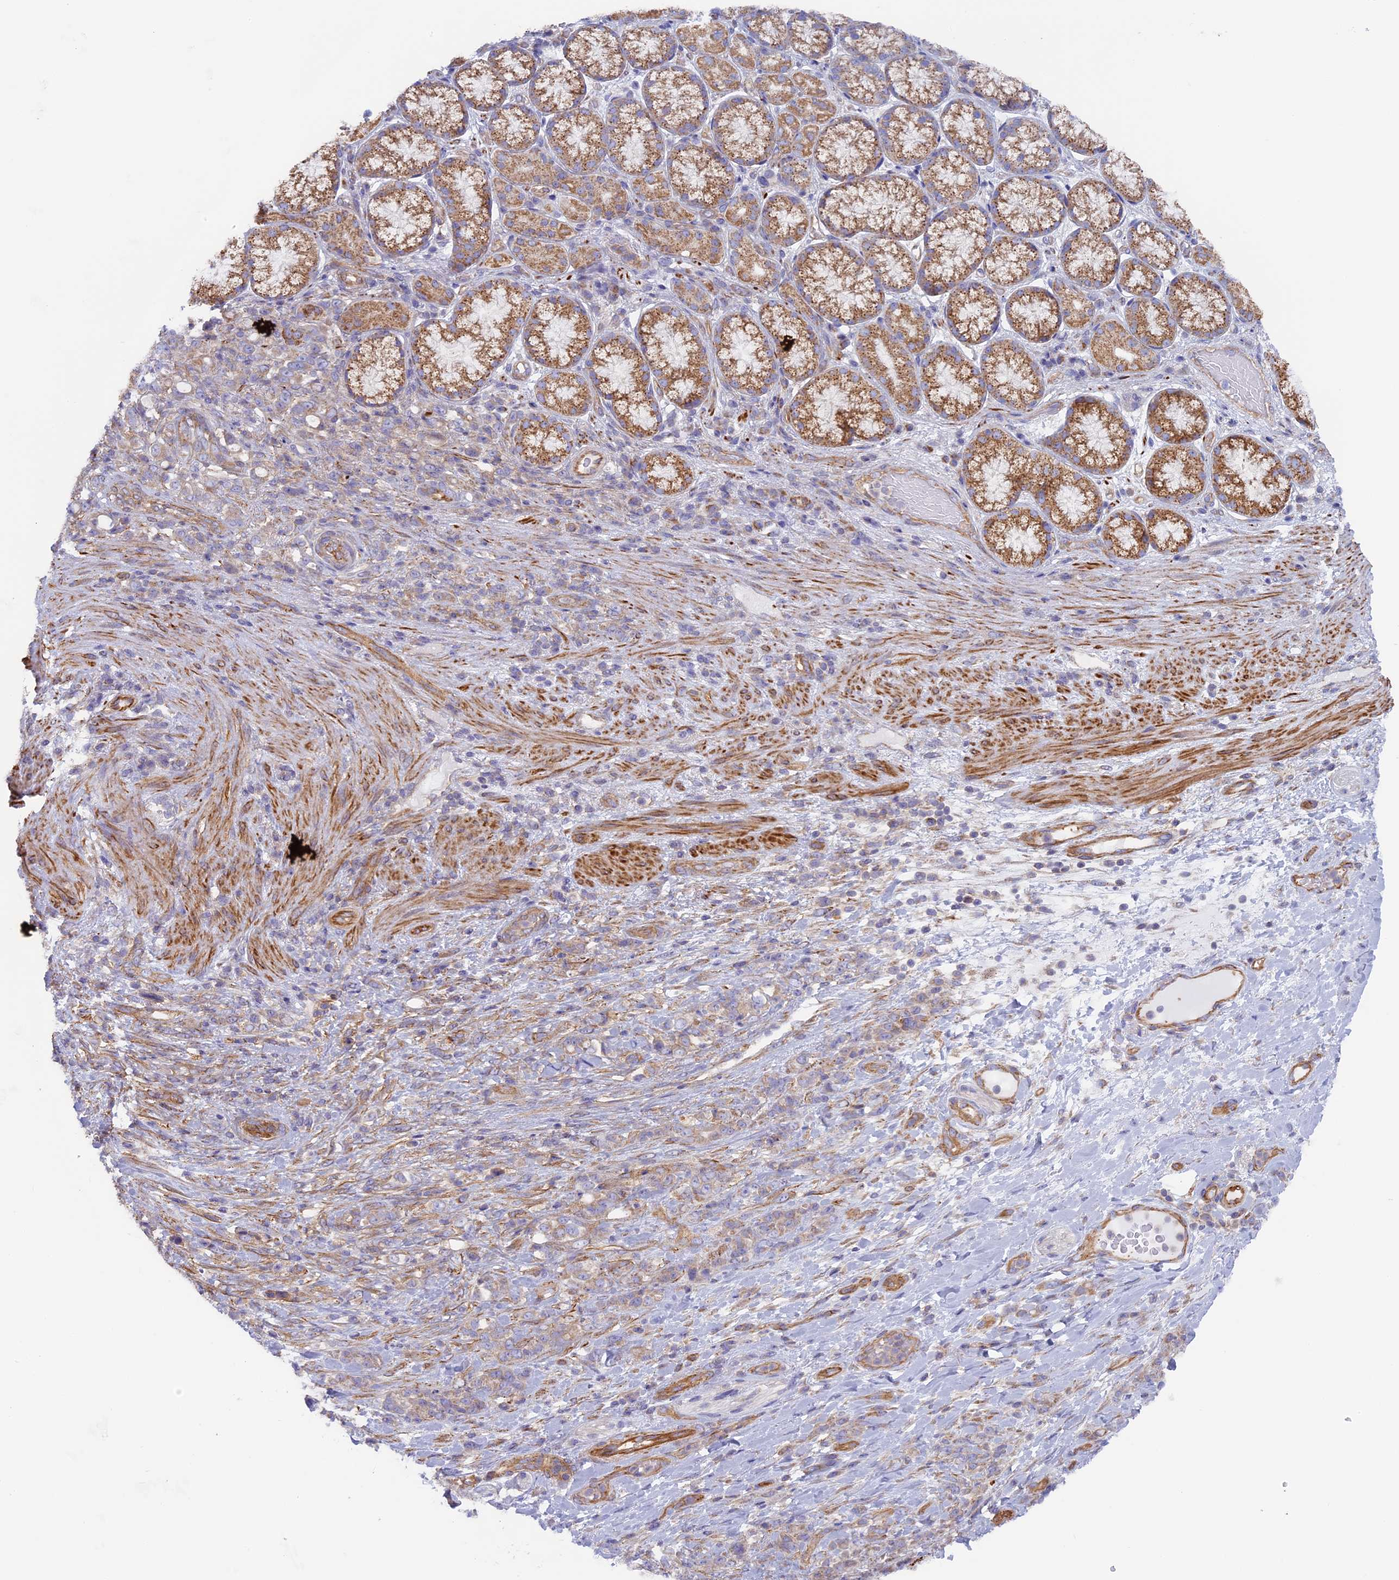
{"staining": {"intensity": "weak", "quantity": "<25%", "location": "cytoplasmic/membranous"}, "tissue": "stomach cancer", "cell_type": "Tumor cells", "image_type": "cancer", "snomed": [{"axis": "morphology", "description": "Adenocarcinoma, NOS"}, {"axis": "topography", "description": "Stomach"}], "caption": "Immunohistochemistry histopathology image of neoplastic tissue: human stomach cancer (adenocarcinoma) stained with DAB (3,3'-diaminobenzidine) exhibits no significant protein staining in tumor cells.", "gene": "DDA1", "patient": {"sex": "female", "age": 79}}